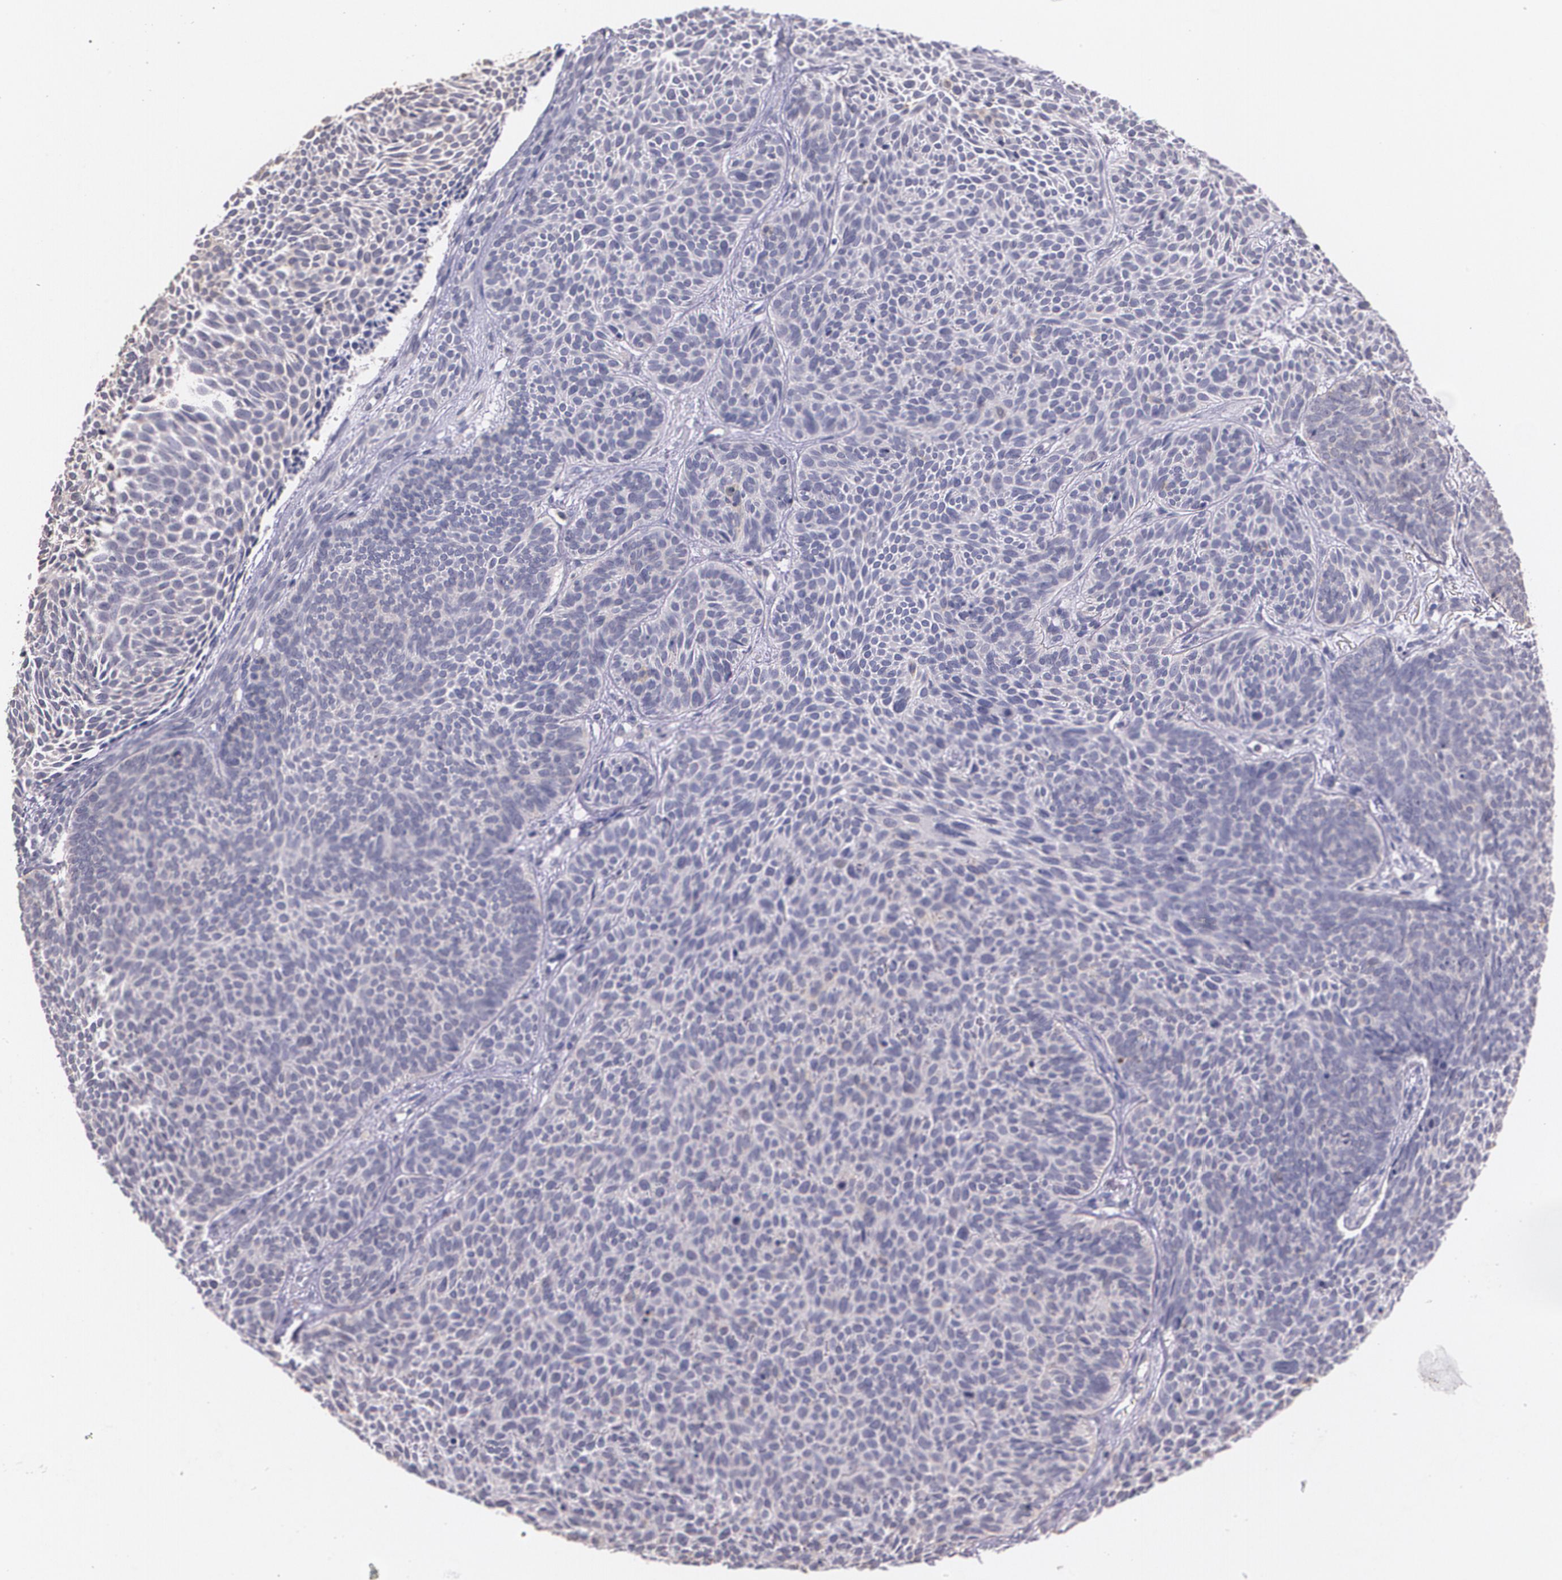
{"staining": {"intensity": "negative", "quantity": "none", "location": "none"}, "tissue": "skin cancer", "cell_type": "Tumor cells", "image_type": "cancer", "snomed": [{"axis": "morphology", "description": "Basal cell carcinoma"}, {"axis": "topography", "description": "Skin"}], "caption": "Photomicrograph shows no protein staining in tumor cells of skin cancer tissue.", "gene": "TM4SF1", "patient": {"sex": "male", "age": 84}}